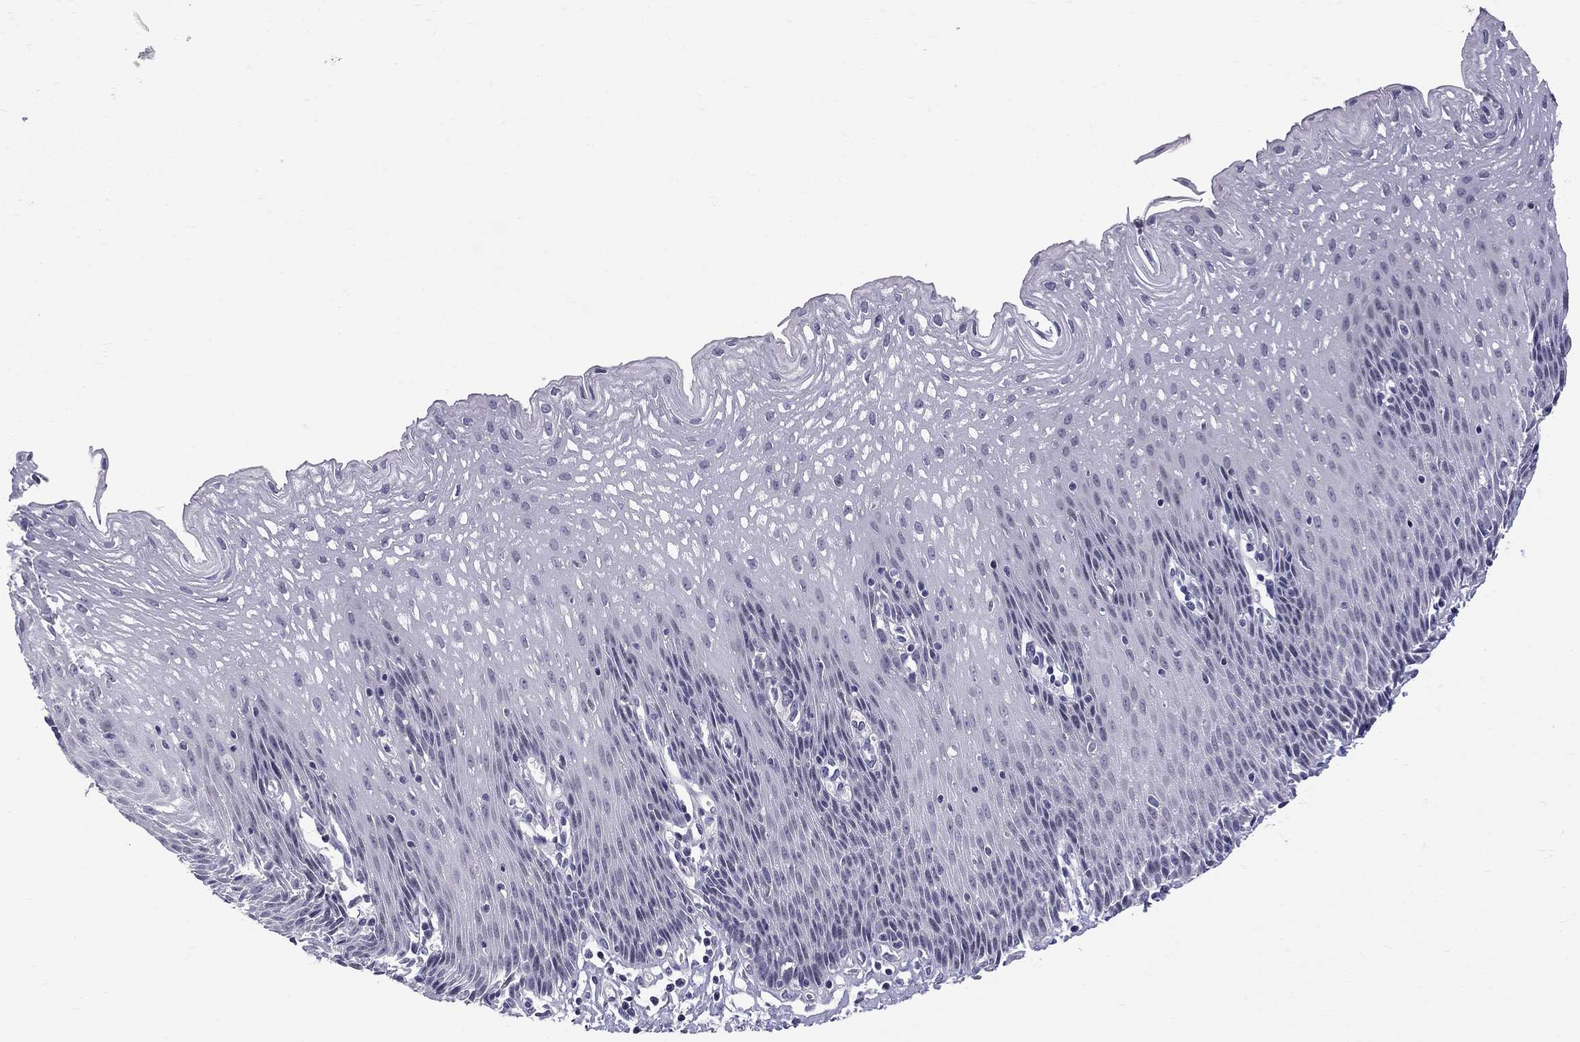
{"staining": {"intensity": "negative", "quantity": "none", "location": "none"}, "tissue": "esophagus", "cell_type": "Squamous epithelial cells", "image_type": "normal", "snomed": [{"axis": "morphology", "description": "Normal tissue, NOS"}, {"axis": "topography", "description": "Esophagus"}], "caption": "The immunohistochemistry image has no significant staining in squamous epithelial cells of esophagus.", "gene": "RTL9", "patient": {"sex": "female", "age": 64}}